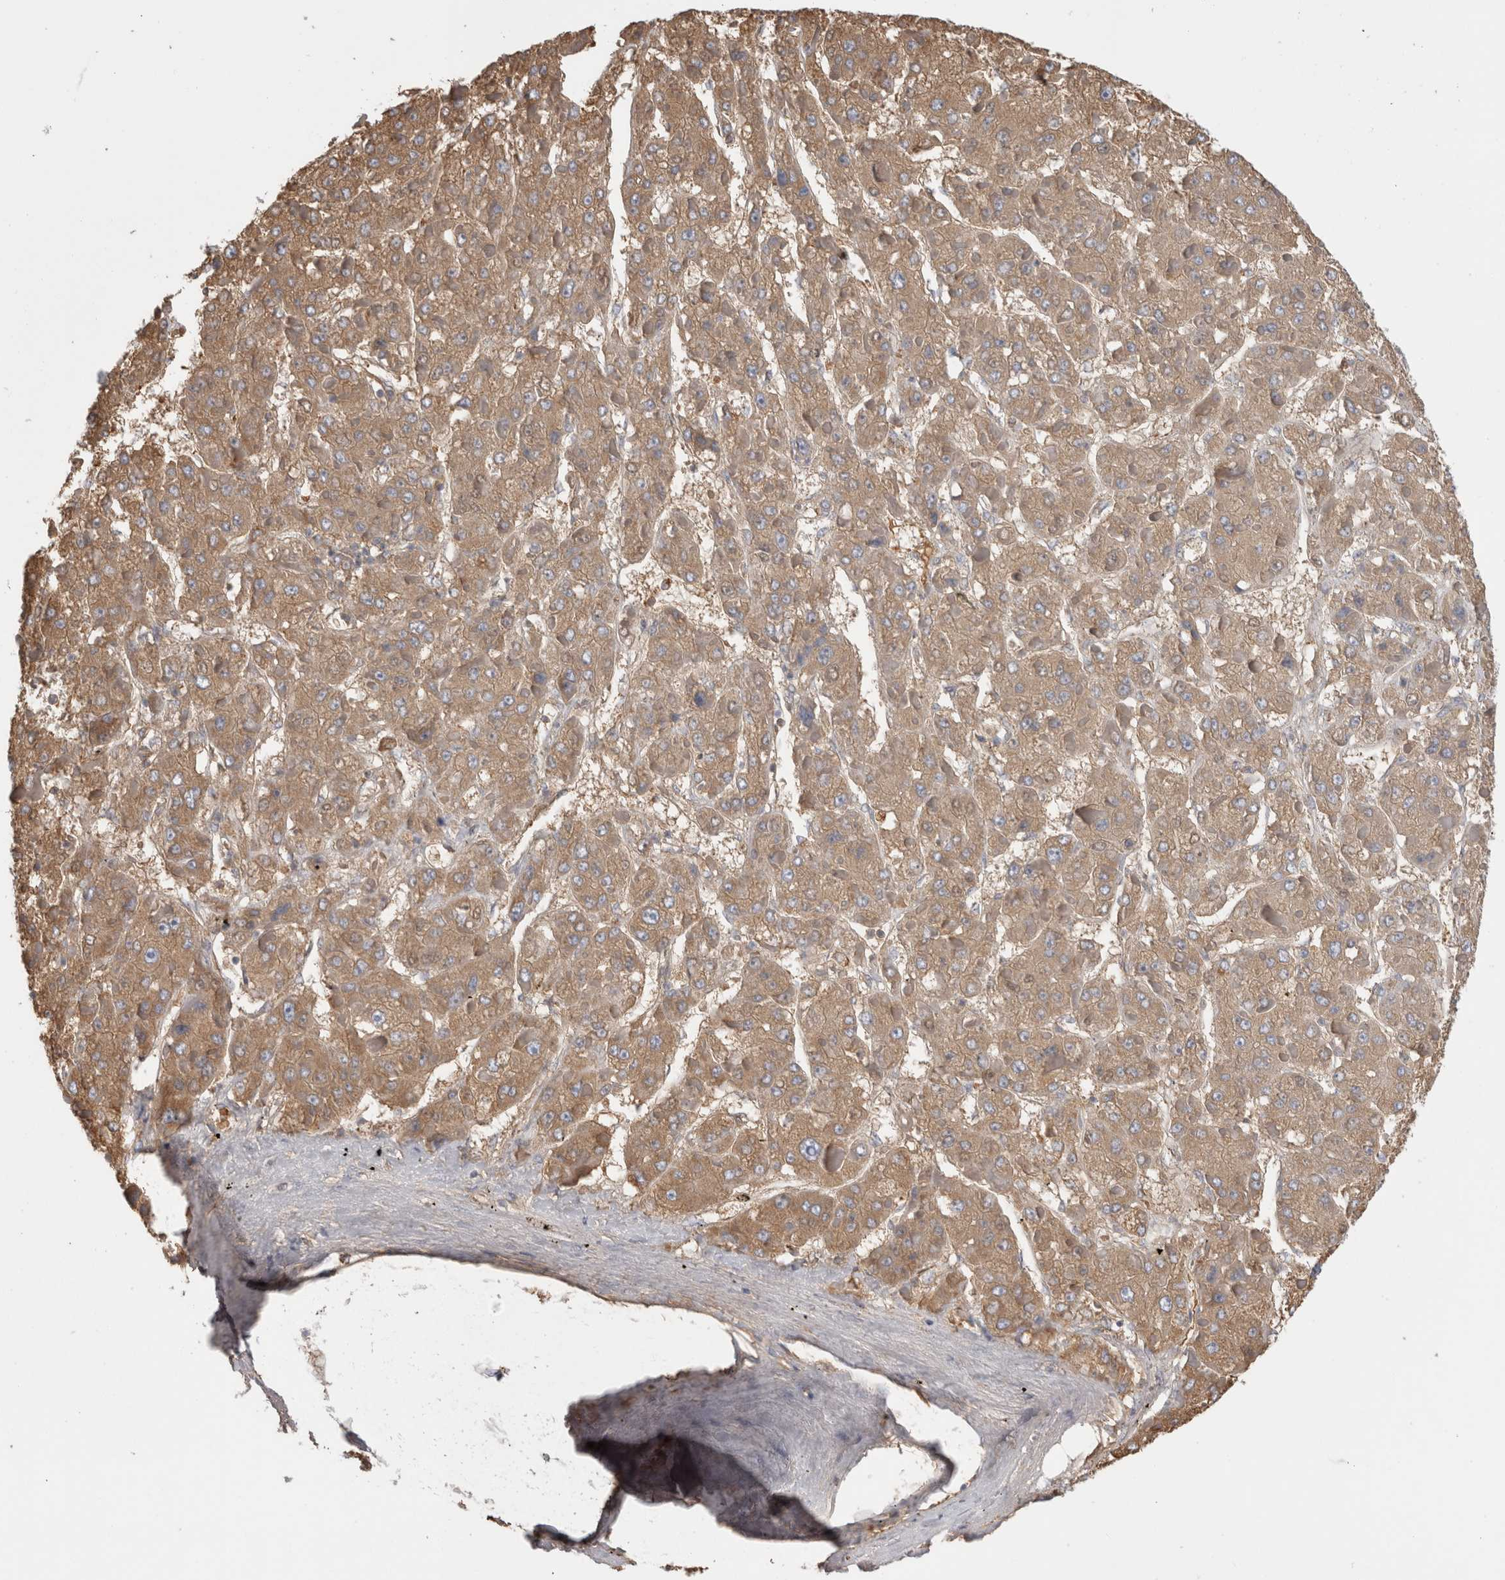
{"staining": {"intensity": "moderate", "quantity": ">75%", "location": "cytoplasmic/membranous"}, "tissue": "liver cancer", "cell_type": "Tumor cells", "image_type": "cancer", "snomed": [{"axis": "morphology", "description": "Carcinoma, Hepatocellular, NOS"}, {"axis": "topography", "description": "Liver"}], "caption": "A micrograph of human hepatocellular carcinoma (liver) stained for a protein exhibits moderate cytoplasmic/membranous brown staining in tumor cells.", "gene": "TBCE", "patient": {"sex": "female", "age": 73}}